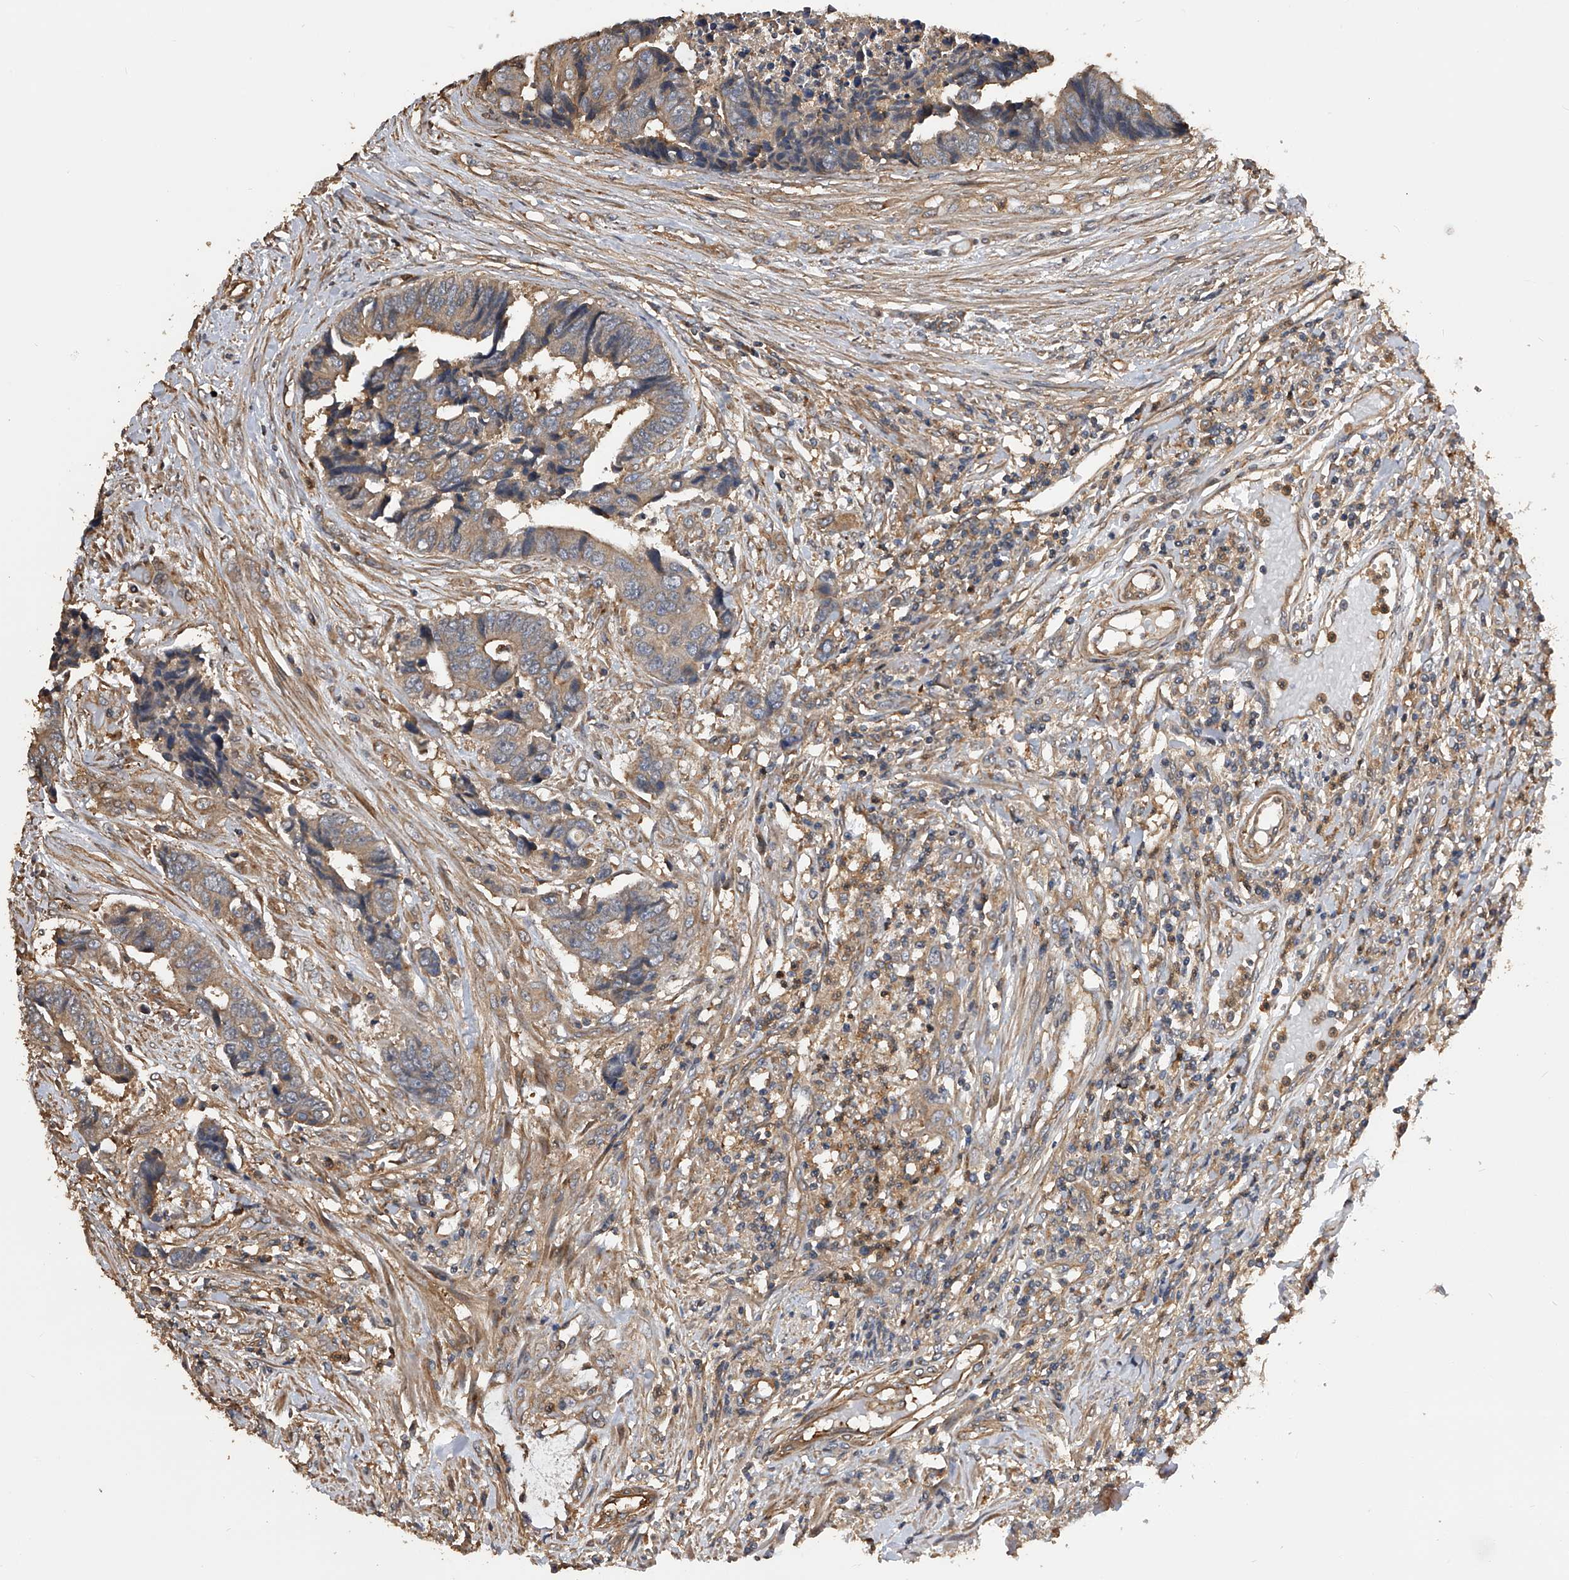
{"staining": {"intensity": "weak", "quantity": "<25%", "location": "cytoplasmic/membranous"}, "tissue": "colorectal cancer", "cell_type": "Tumor cells", "image_type": "cancer", "snomed": [{"axis": "morphology", "description": "Adenocarcinoma, NOS"}, {"axis": "topography", "description": "Rectum"}], "caption": "Histopathology image shows no protein staining in tumor cells of adenocarcinoma (colorectal) tissue.", "gene": "PTPRA", "patient": {"sex": "male", "age": 84}}